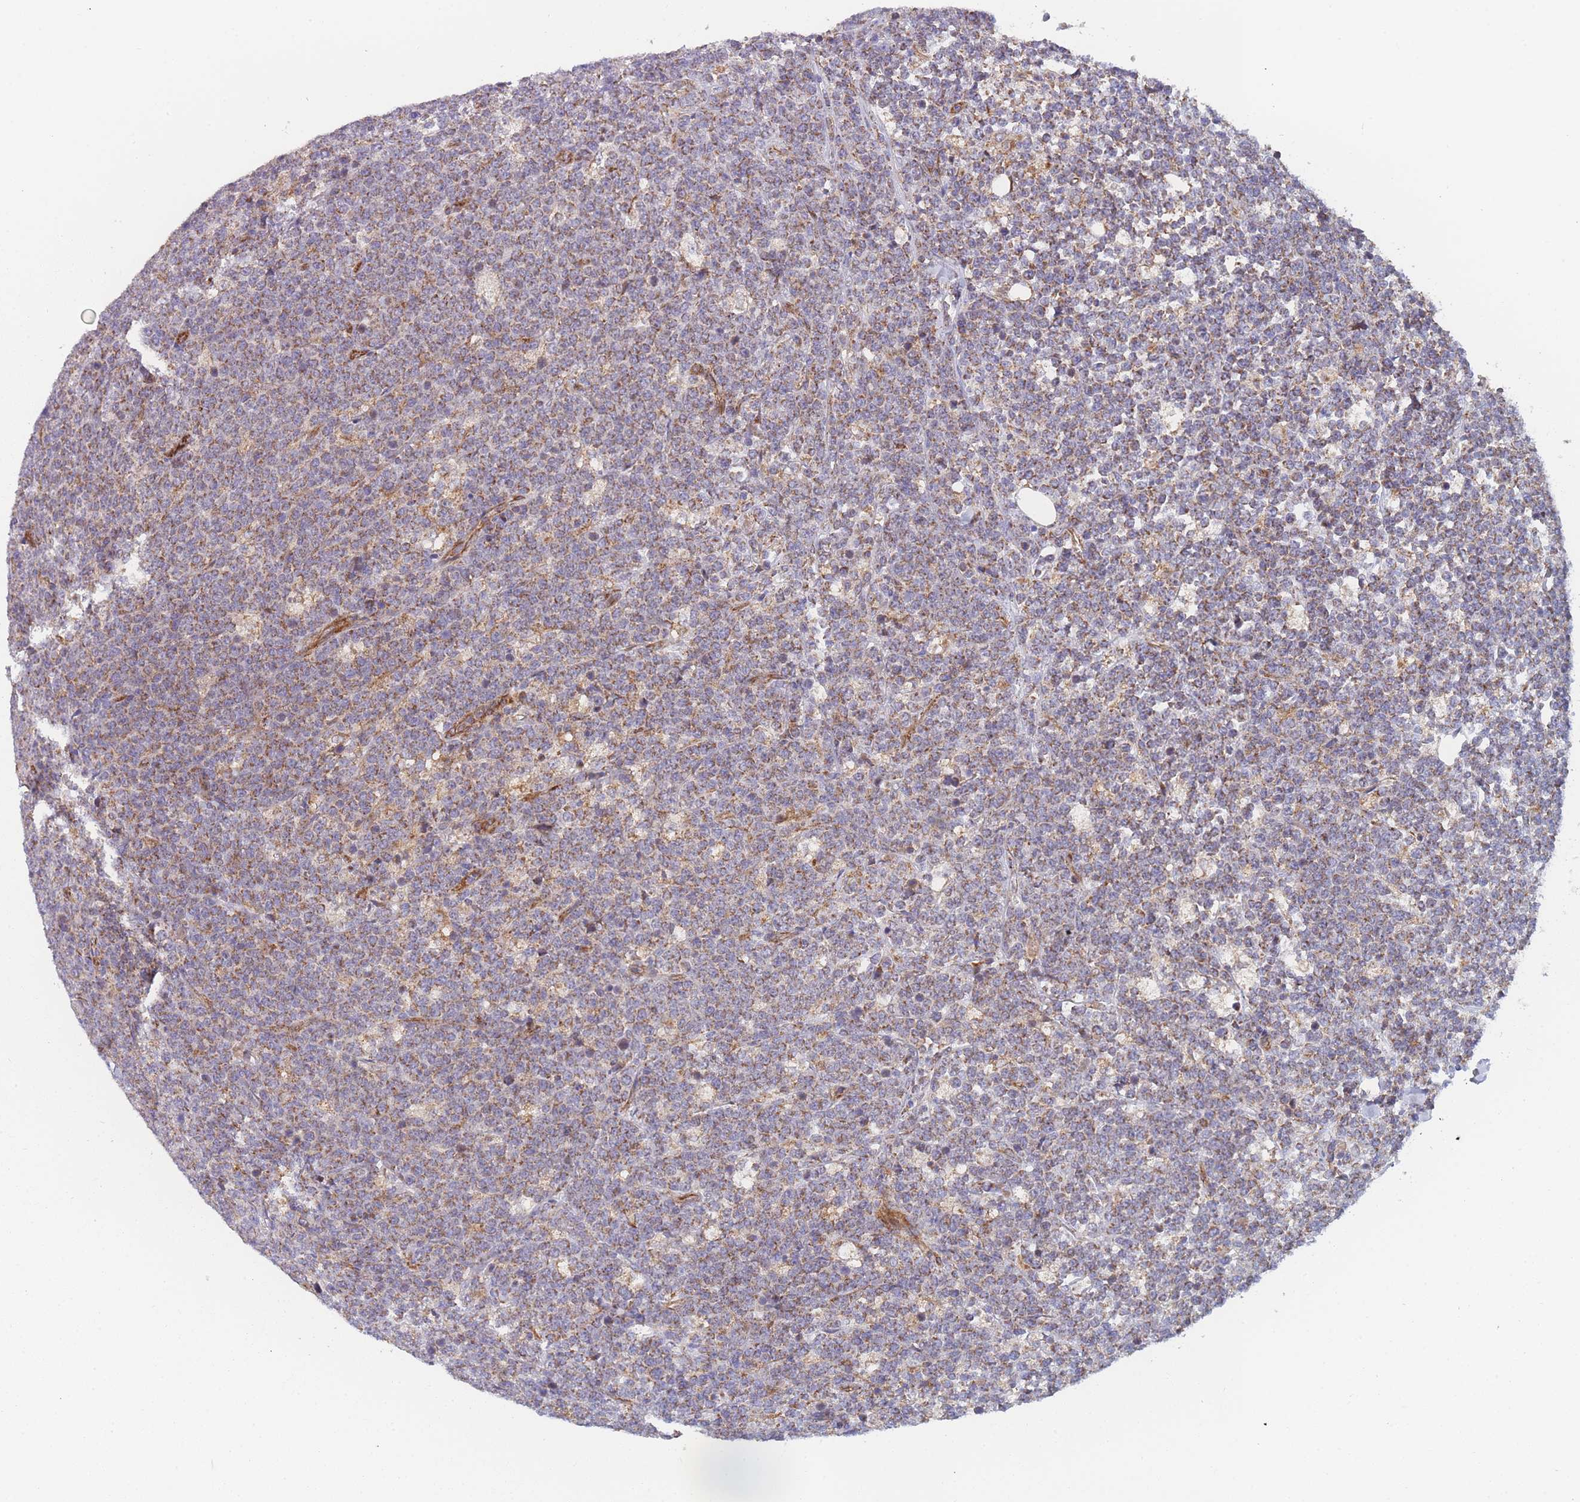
{"staining": {"intensity": "moderate", "quantity": ">75%", "location": "cytoplasmic/membranous"}, "tissue": "lymphoma", "cell_type": "Tumor cells", "image_type": "cancer", "snomed": [{"axis": "morphology", "description": "Malignant lymphoma, non-Hodgkin's type, High grade"}, {"axis": "topography", "description": "Small intestine"}], "caption": "DAB (3,3'-diaminobenzidine) immunohistochemical staining of human high-grade malignant lymphoma, non-Hodgkin's type exhibits moderate cytoplasmic/membranous protein positivity in about >75% of tumor cells.", "gene": "MTRES1", "patient": {"sex": "male", "age": 8}}